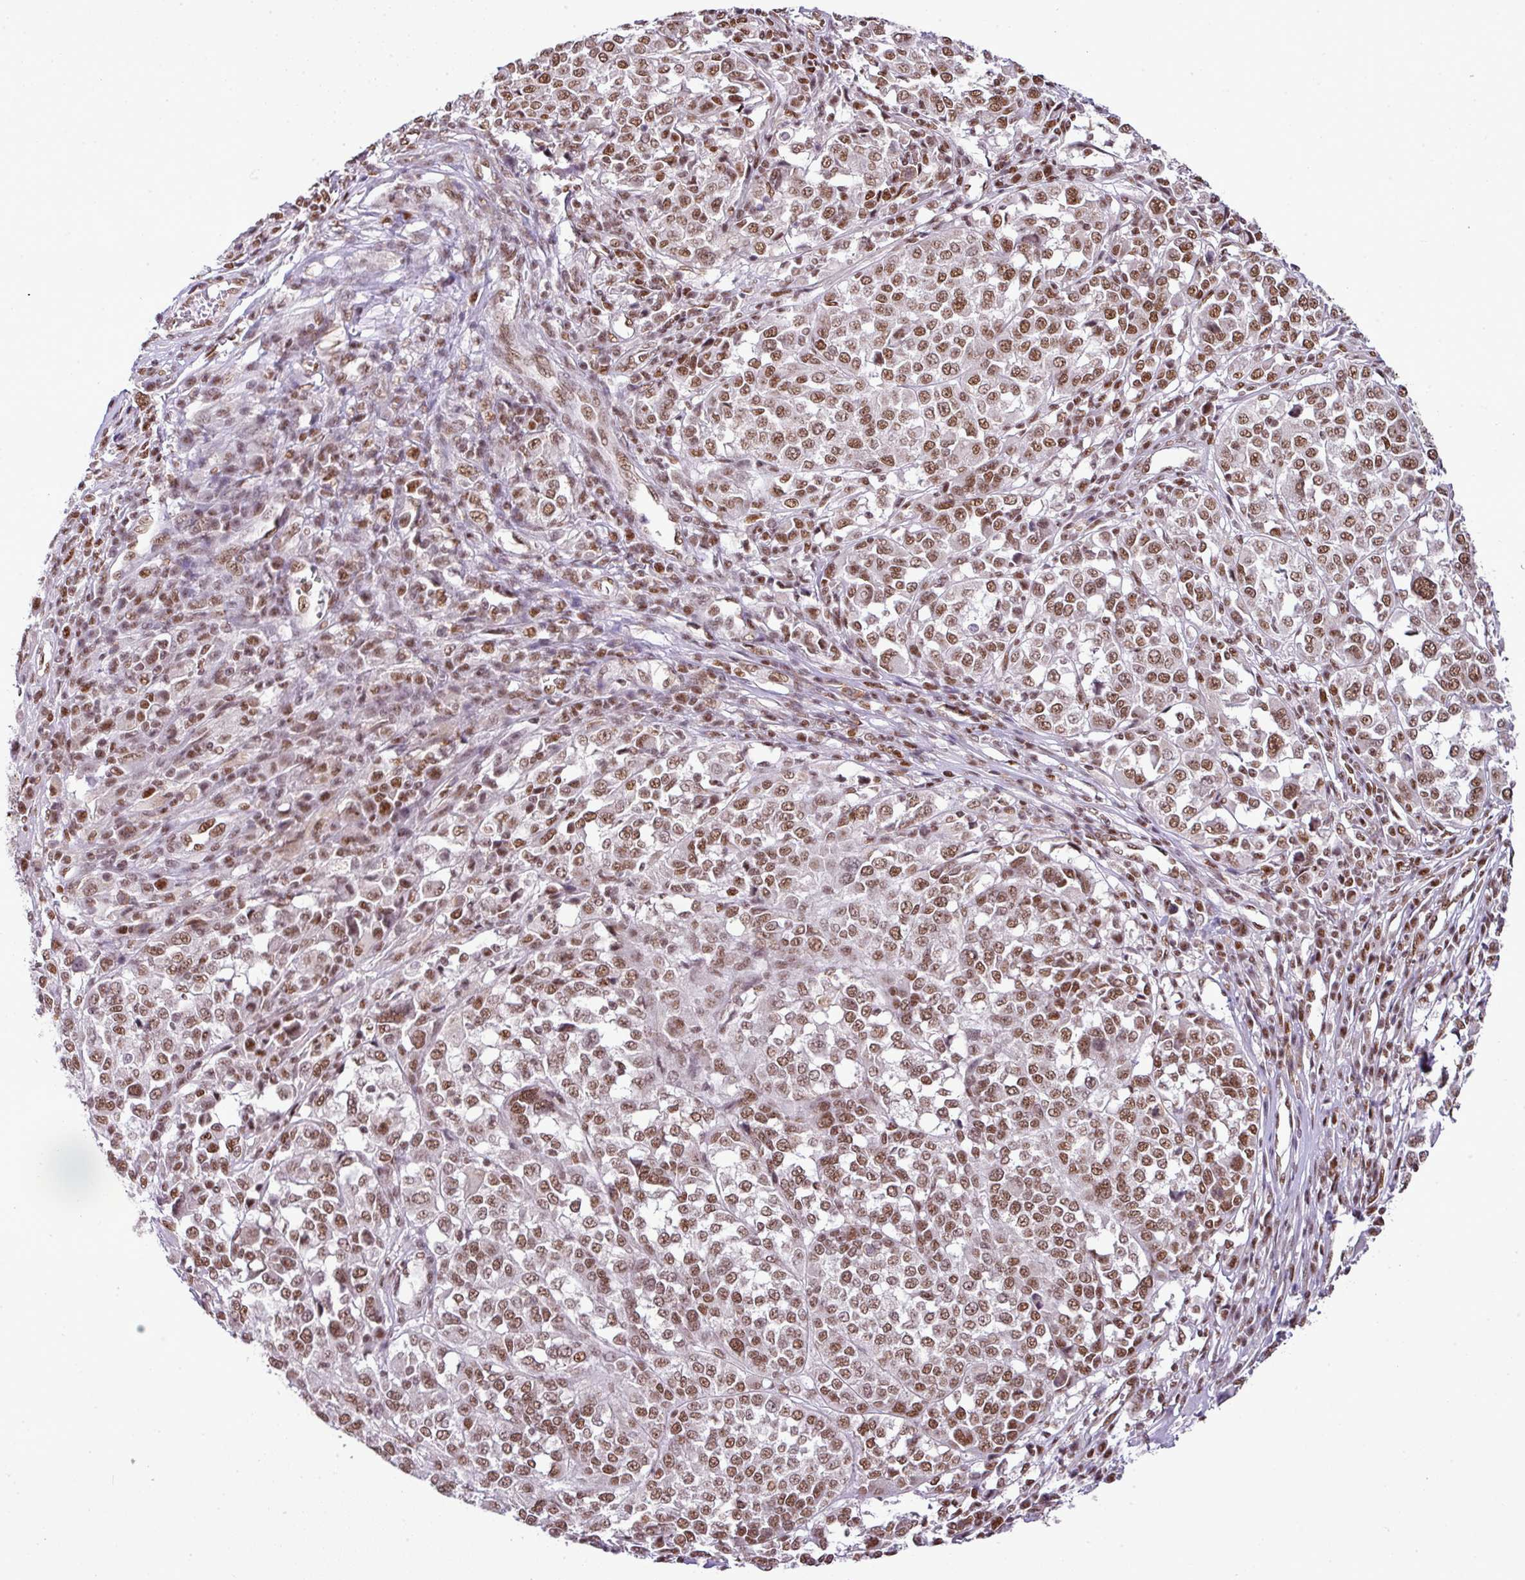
{"staining": {"intensity": "moderate", "quantity": ">75%", "location": "nuclear"}, "tissue": "melanoma", "cell_type": "Tumor cells", "image_type": "cancer", "snomed": [{"axis": "morphology", "description": "Malignant melanoma, Metastatic site"}, {"axis": "topography", "description": "Lymph node"}], "caption": "Protein analysis of melanoma tissue shows moderate nuclear positivity in approximately >75% of tumor cells.", "gene": "PGAP4", "patient": {"sex": "male", "age": 44}}